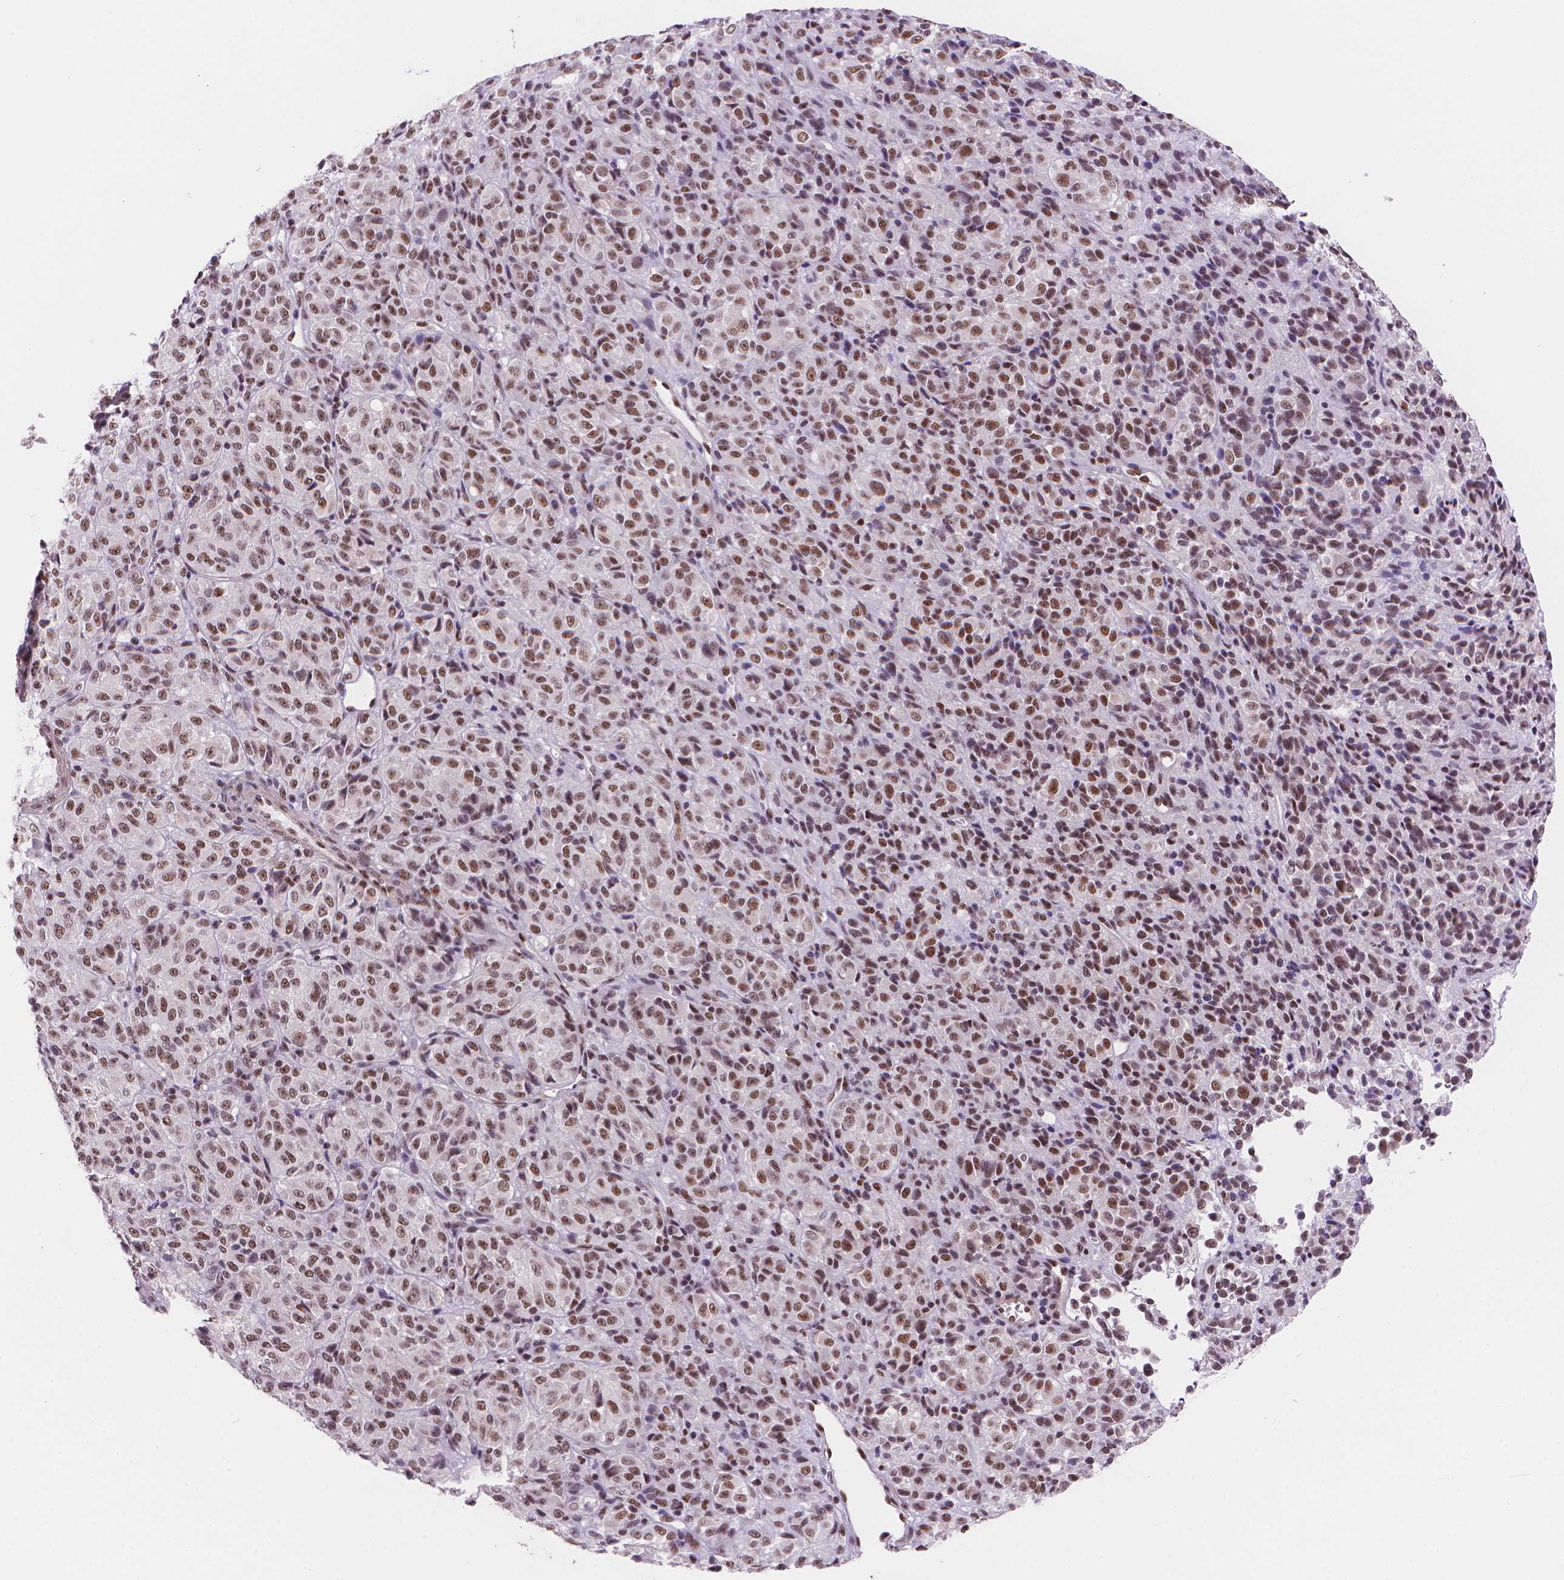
{"staining": {"intensity": "moderate", "quantity": ">75%", "location": "nuclear"}, "tissue": "melanoma", "cell_type": "Tumor cells", "image_type": "cancer", "snomed": [{"axis": "morphology", "description": "Malignant melanoma, Metastatic site"}, {"axis": "topography", "description": "Brain"}], "caption": "IHC (DAB (3,3'-diaminobenzidine)) staining of human melanoma reveals moderate nuclear protein positivity in approximately >75% of tumor cells.", "gene": "UBN1", "patient": {"sex": "female", "age": 56}}